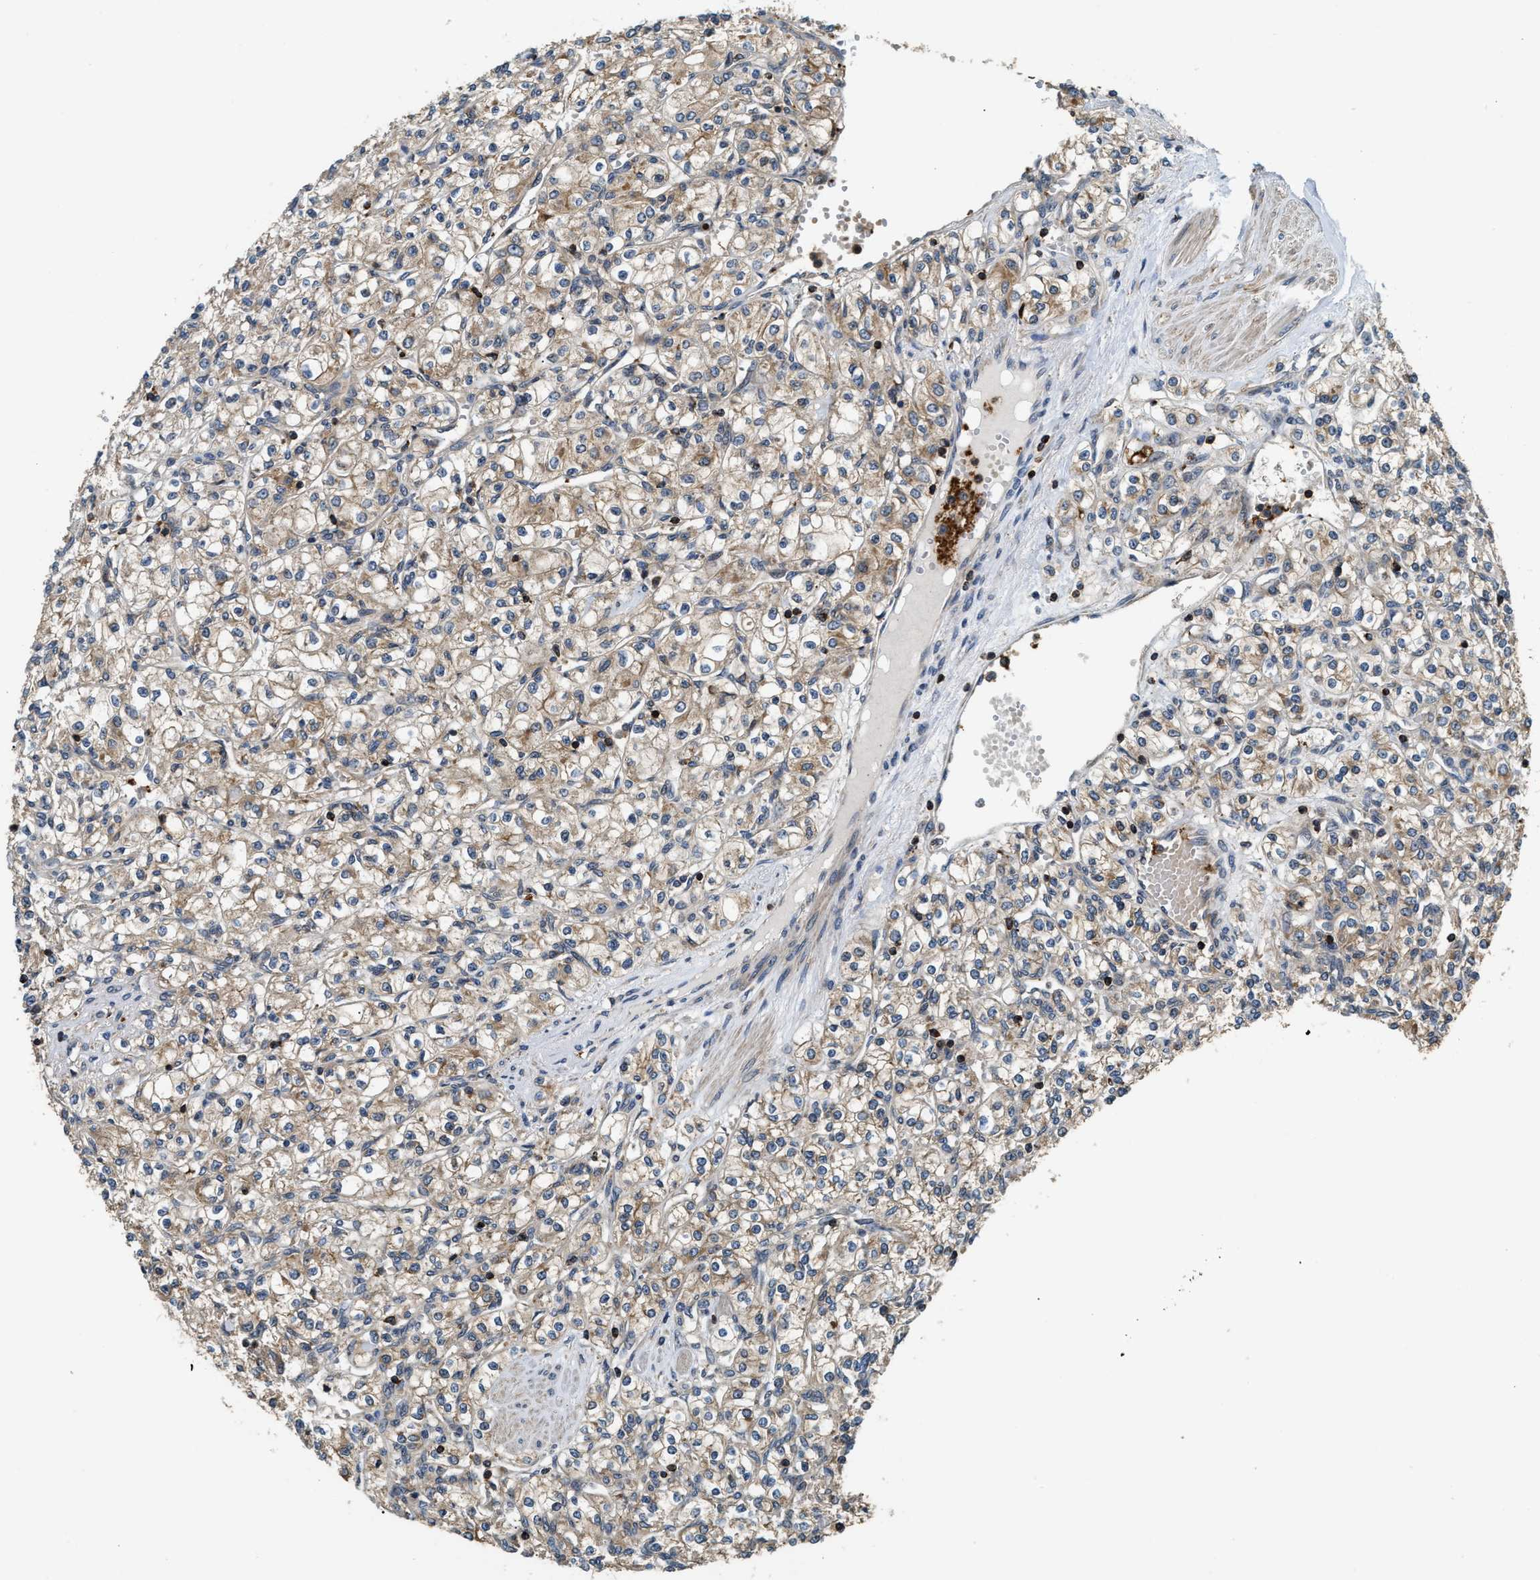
{"staining": {"intensity": "moderate", "quantity": ">75%", "location": "cytoplasmic/membranous"}, "tissue": "renal cancer", "cell_type": "Tumor cells", "image_type": "cancer", "snomed": [{"axis": "morphology", "description": "Adenocarcinoma, NOS"}, {"axis": "topography", "description": "Kidney"}], "caption": "This photomicrograph demonstrates renal cancer stained with IHC to label a protein in brown. The cytoplasmic/membranous of tumor cells show moderate positivity for the protein. Nuclei are counter-stained blue.", "gene": "SNX5", "patient": {"sex": "male", "age": 77}}